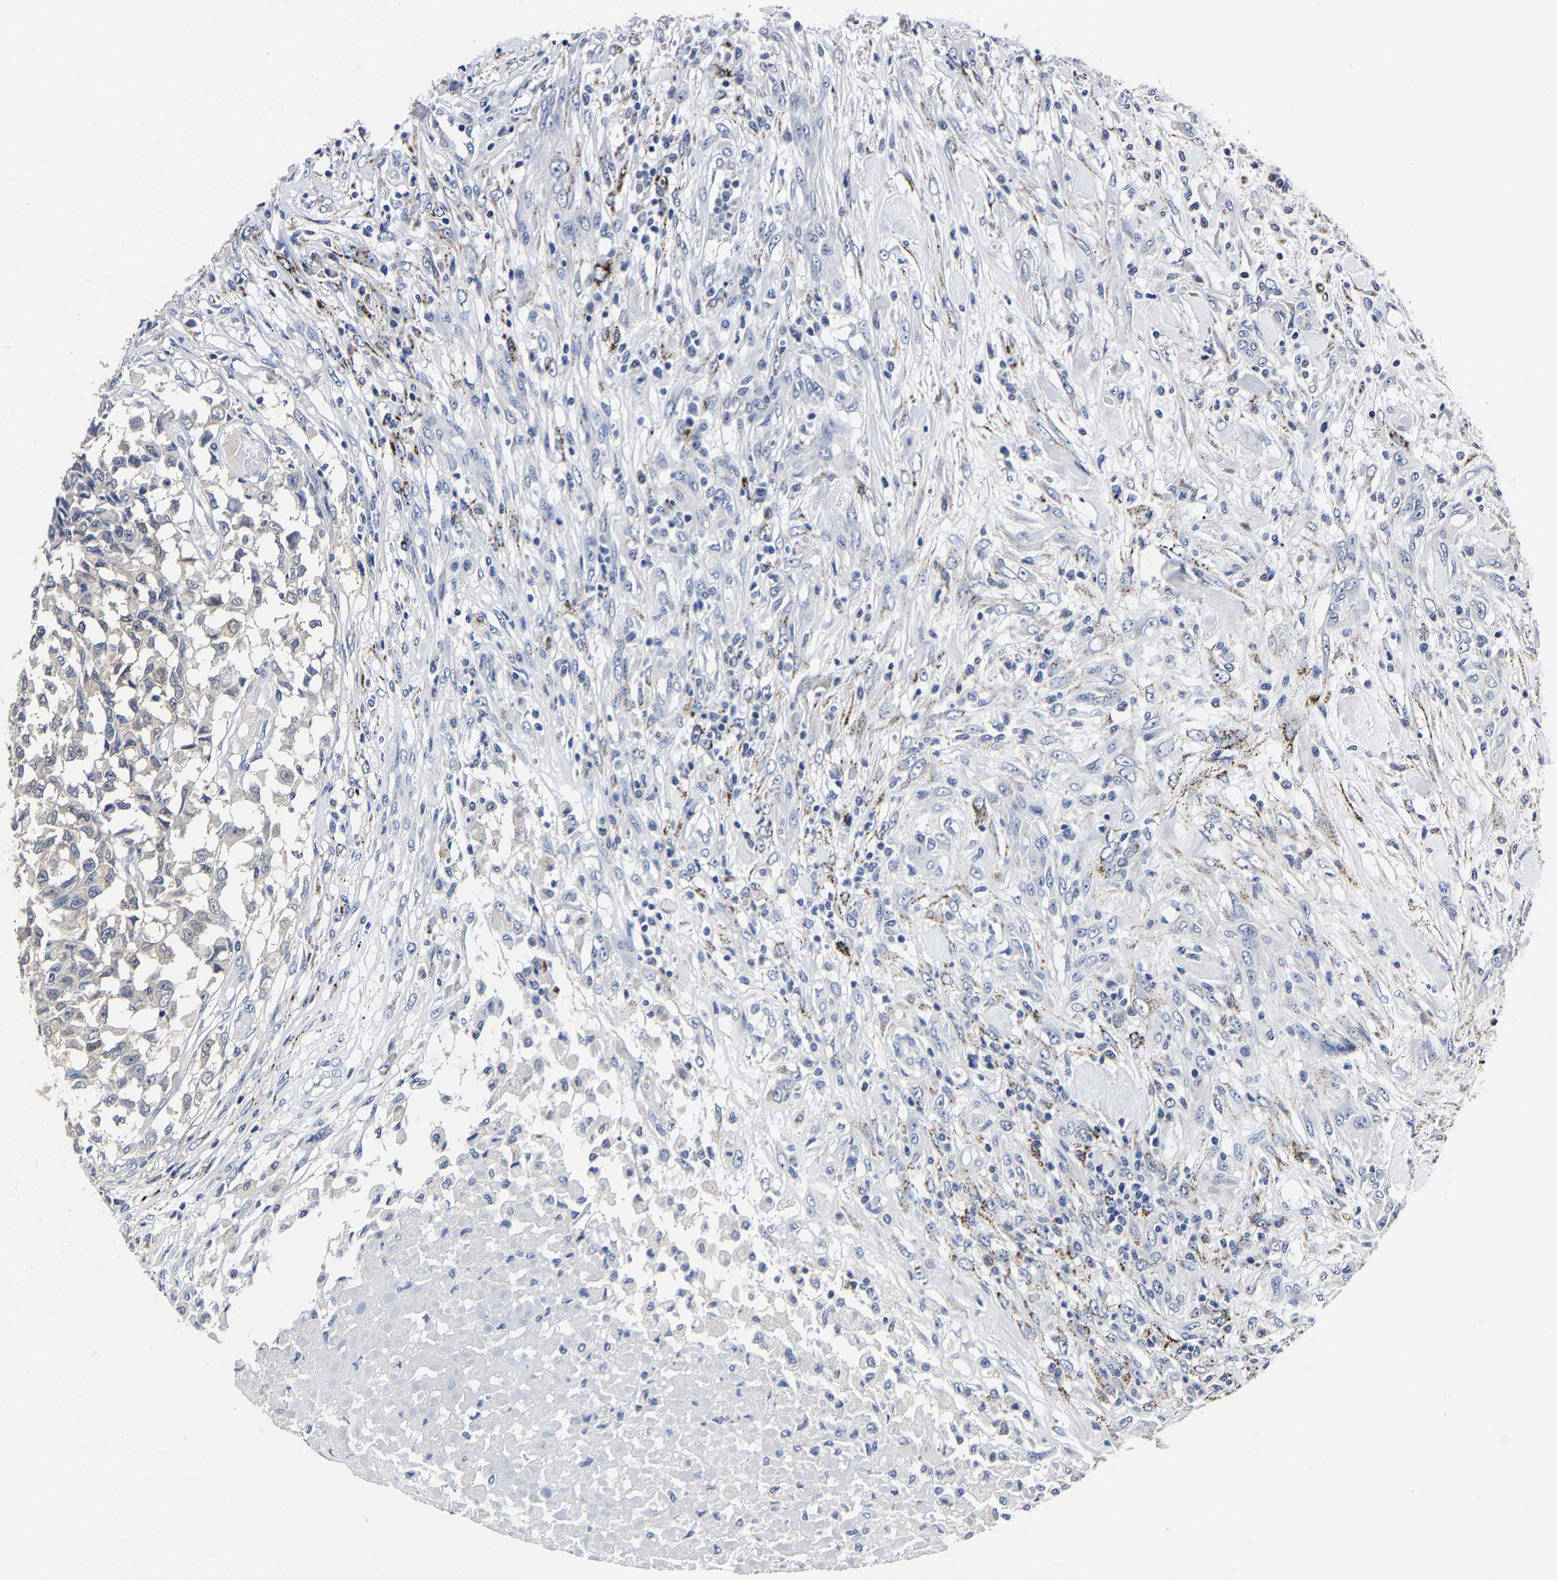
{"staining": {"intensity": "negative", "quantity": "none", "location": "none"}, "tissue": "testis cancer", "cell_type": "Tumor cells", "image_type": "cancer", "snomed": [{"axis": "morphology", "description": "Seminoma, NOS"}, {"axis": "topography", "description": "Testis"}], "caption": "Immunohistochemistry of testis cancer shows no positivity in tumor cells.", "gene": "PSPH", "patient": {"sex": "male", "age": 59}}